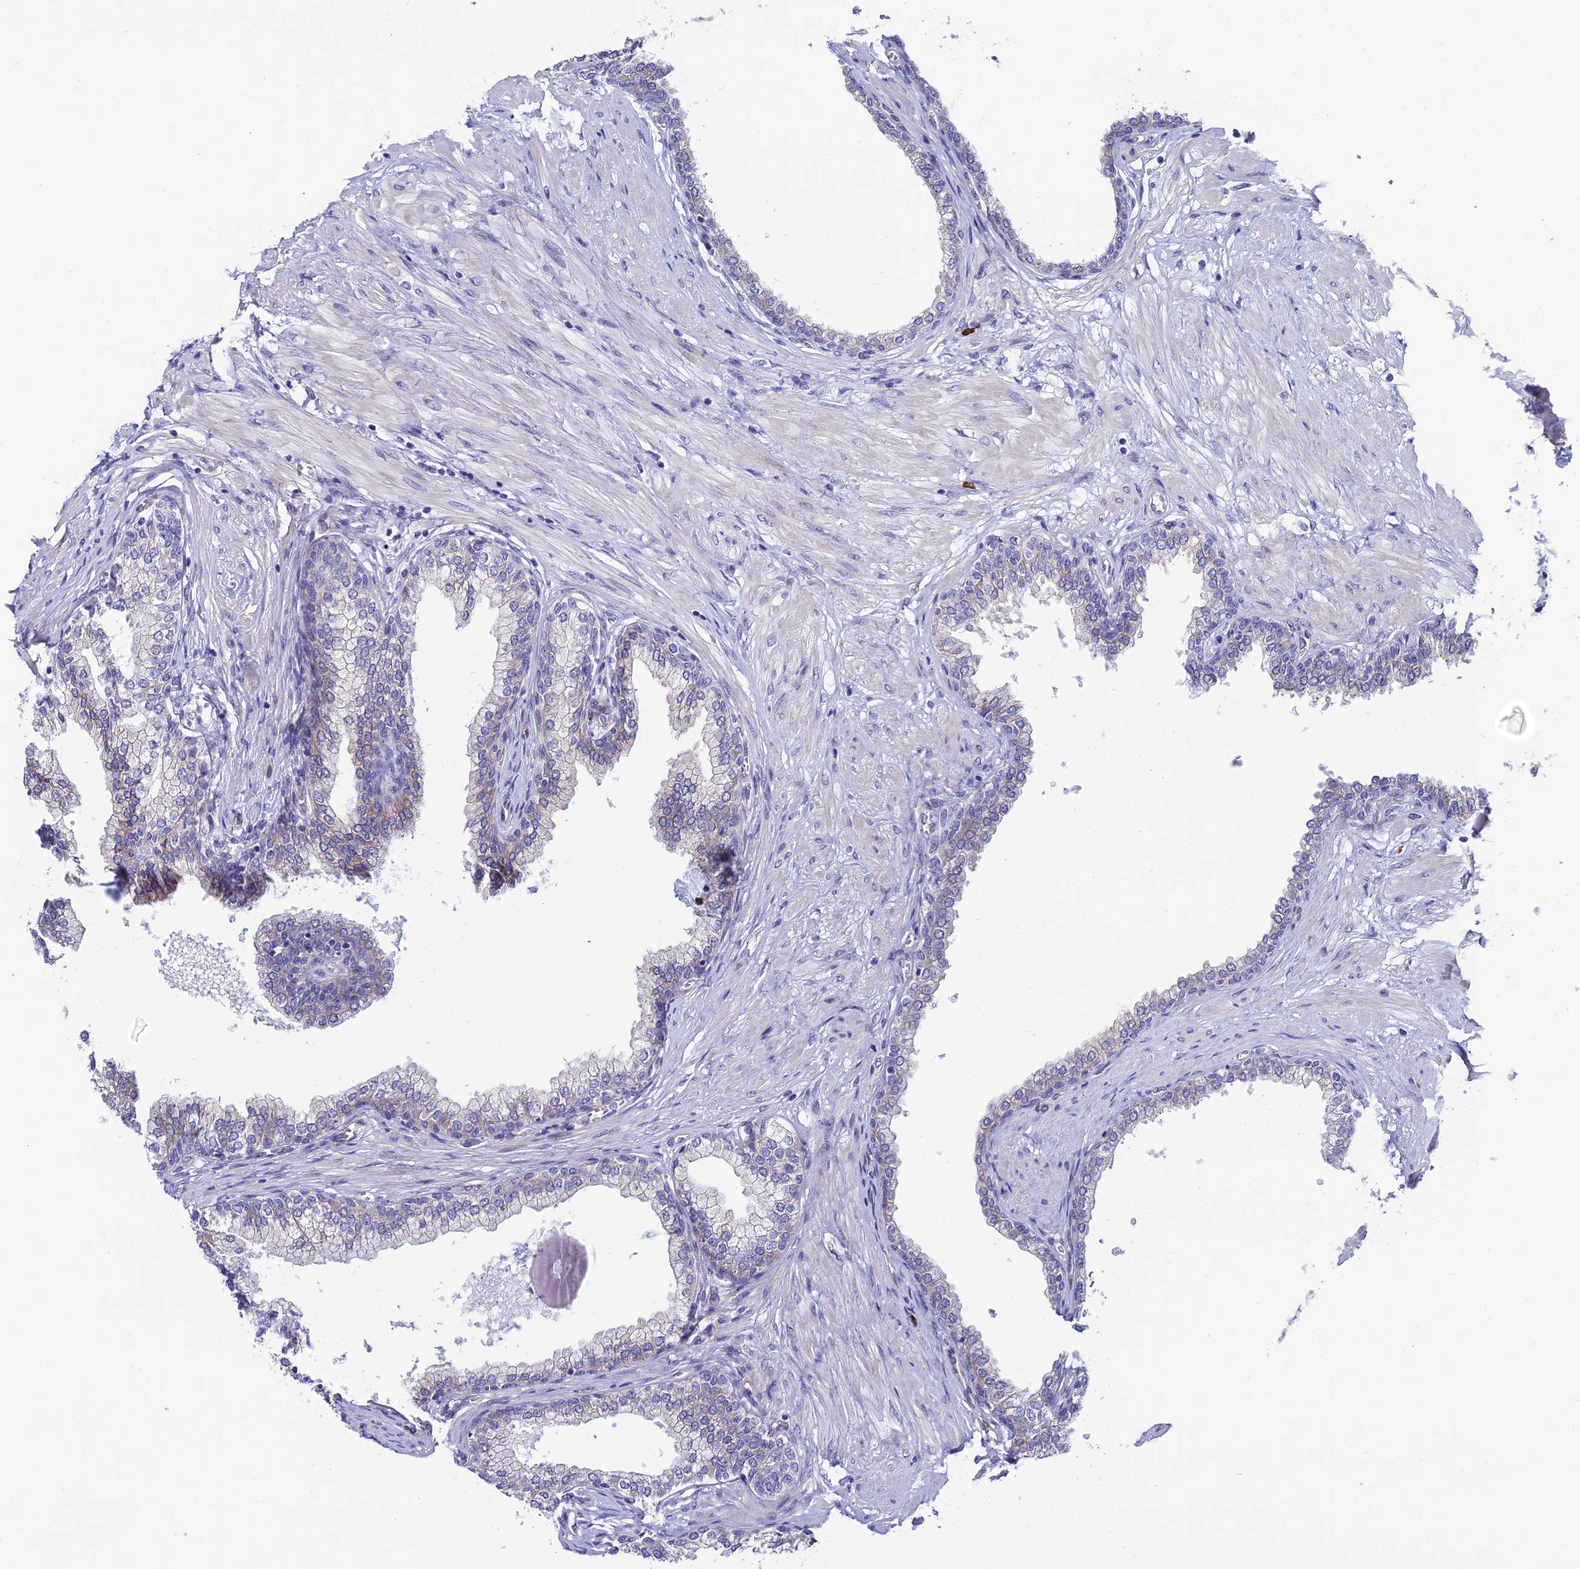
{"staining": {"intensity": "moderate", "quantity": "<25%", "location": "cytoplasmic/membranous"}, "tissue": "prostate", "cell_type": "Glandular cells", "image_type": "normal", "snomed": [{"axis": "morphology", "description": "Normal tissue, NOS"}, {"axis": "morphology", "description": "Urothelial carcinoma, Low grade"}, {"axis": "topography", "description": "Urinary bladder"}, {"axis": "topography", "description": "Prostate"}], "caption": "Immunohistochemistry (IHC) (DAB (3,3'-diaminobenzidine)) staining of unremarkable human prostate reveals moderate cytoplasmic/membranous protein expression in approximately <25% of glandular cells.", "gene": "MACIR", "patient": {"sex": "male", "age": 60}}